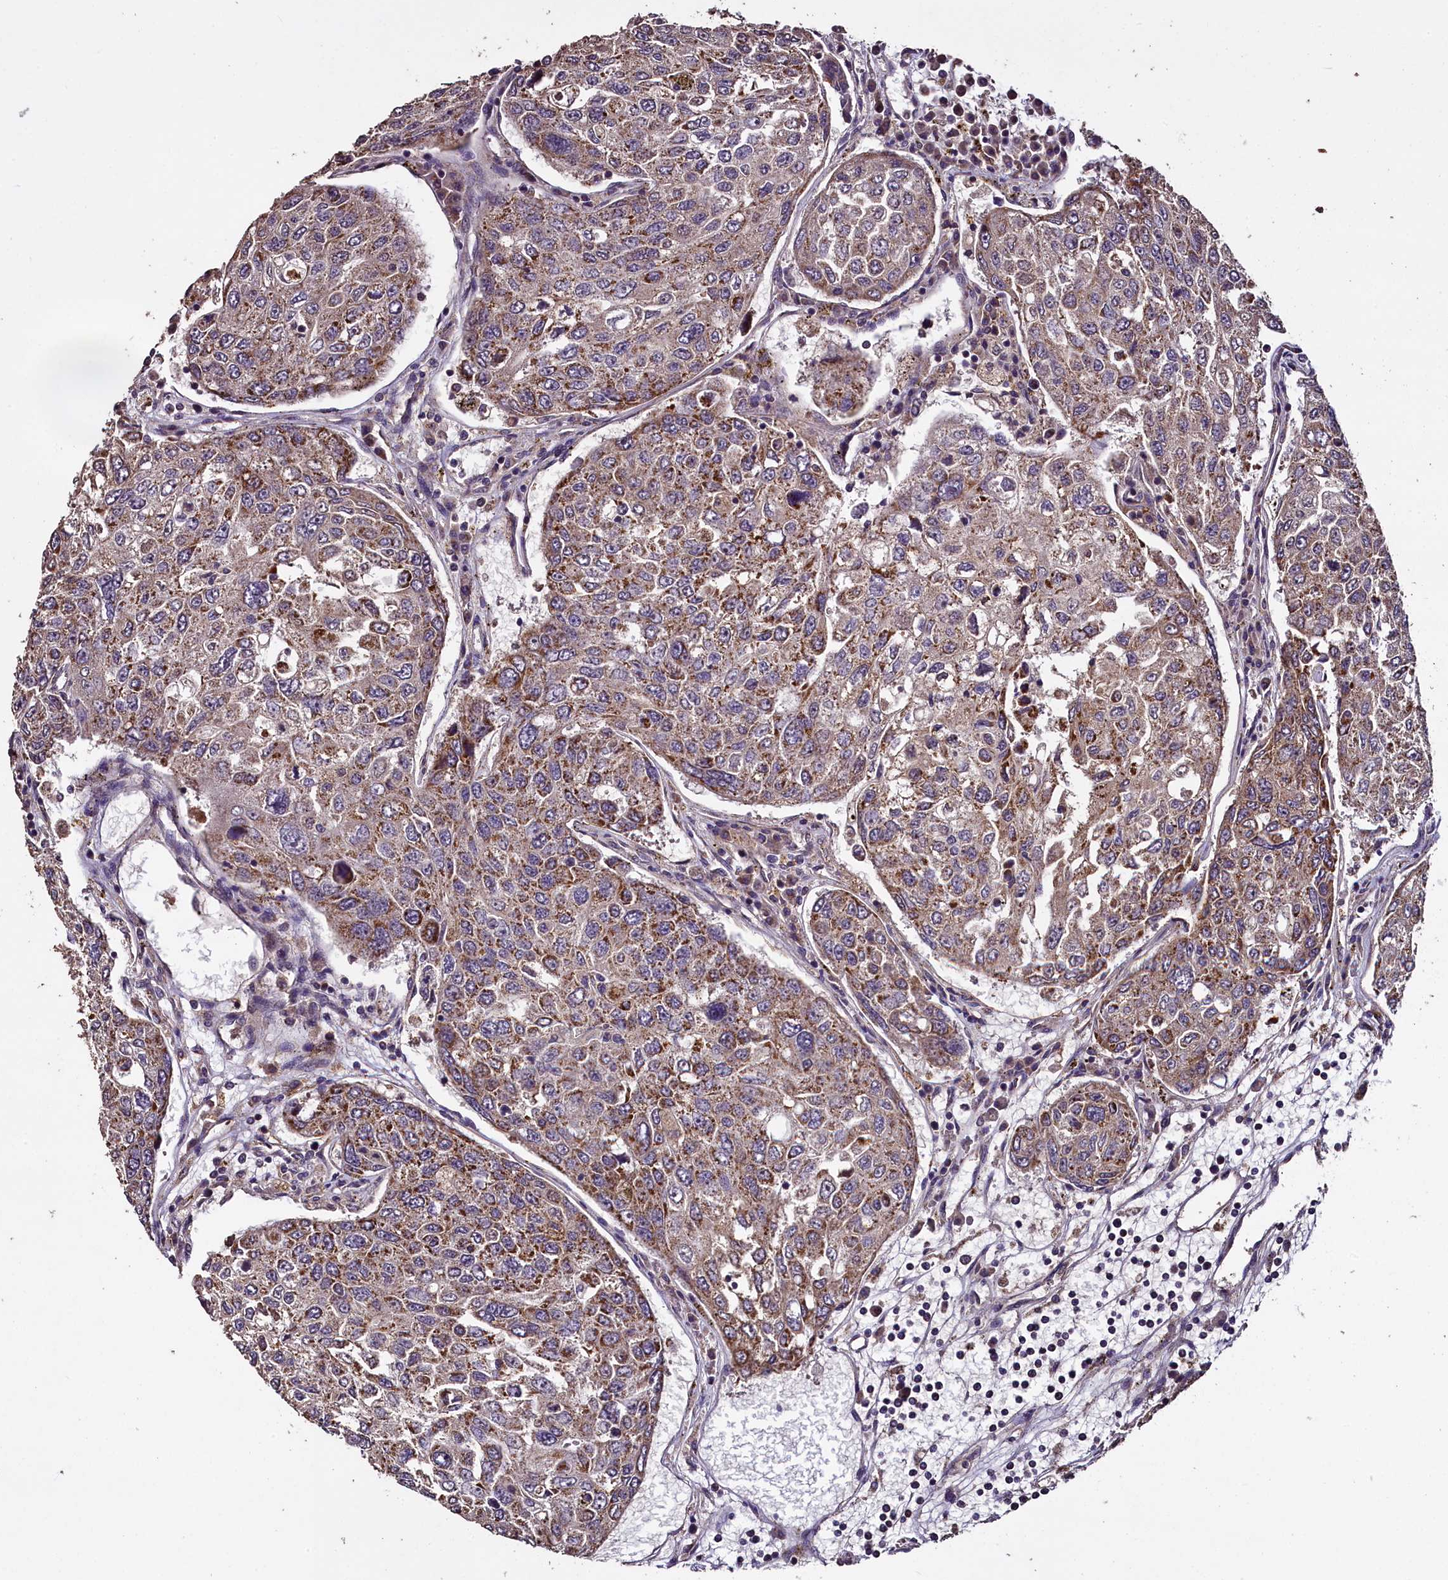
{"staining": {"intensity": "moderate", "quantity": ">75%", "location": "cytoplasmic/membranous"}, "tissue": "urothelial cancer", "cell_type": "Tumor cells", "image_type": "cancer", "snomed": [{"axis": "morphology", "description": "Urothelial carcinoma, High grade"}, {"axis": "topography", "description": "Lymph node"}, {"axis": "topography", "description": "Urinary bladder"}], "caption": "Protein expression analysis of urothelial cancer reveals moderate cytoplasmic/membranous staining in approximately >75% of tumor cells.", "gene": "COQ9", "patient": {"sex": "male", "age": 51}}